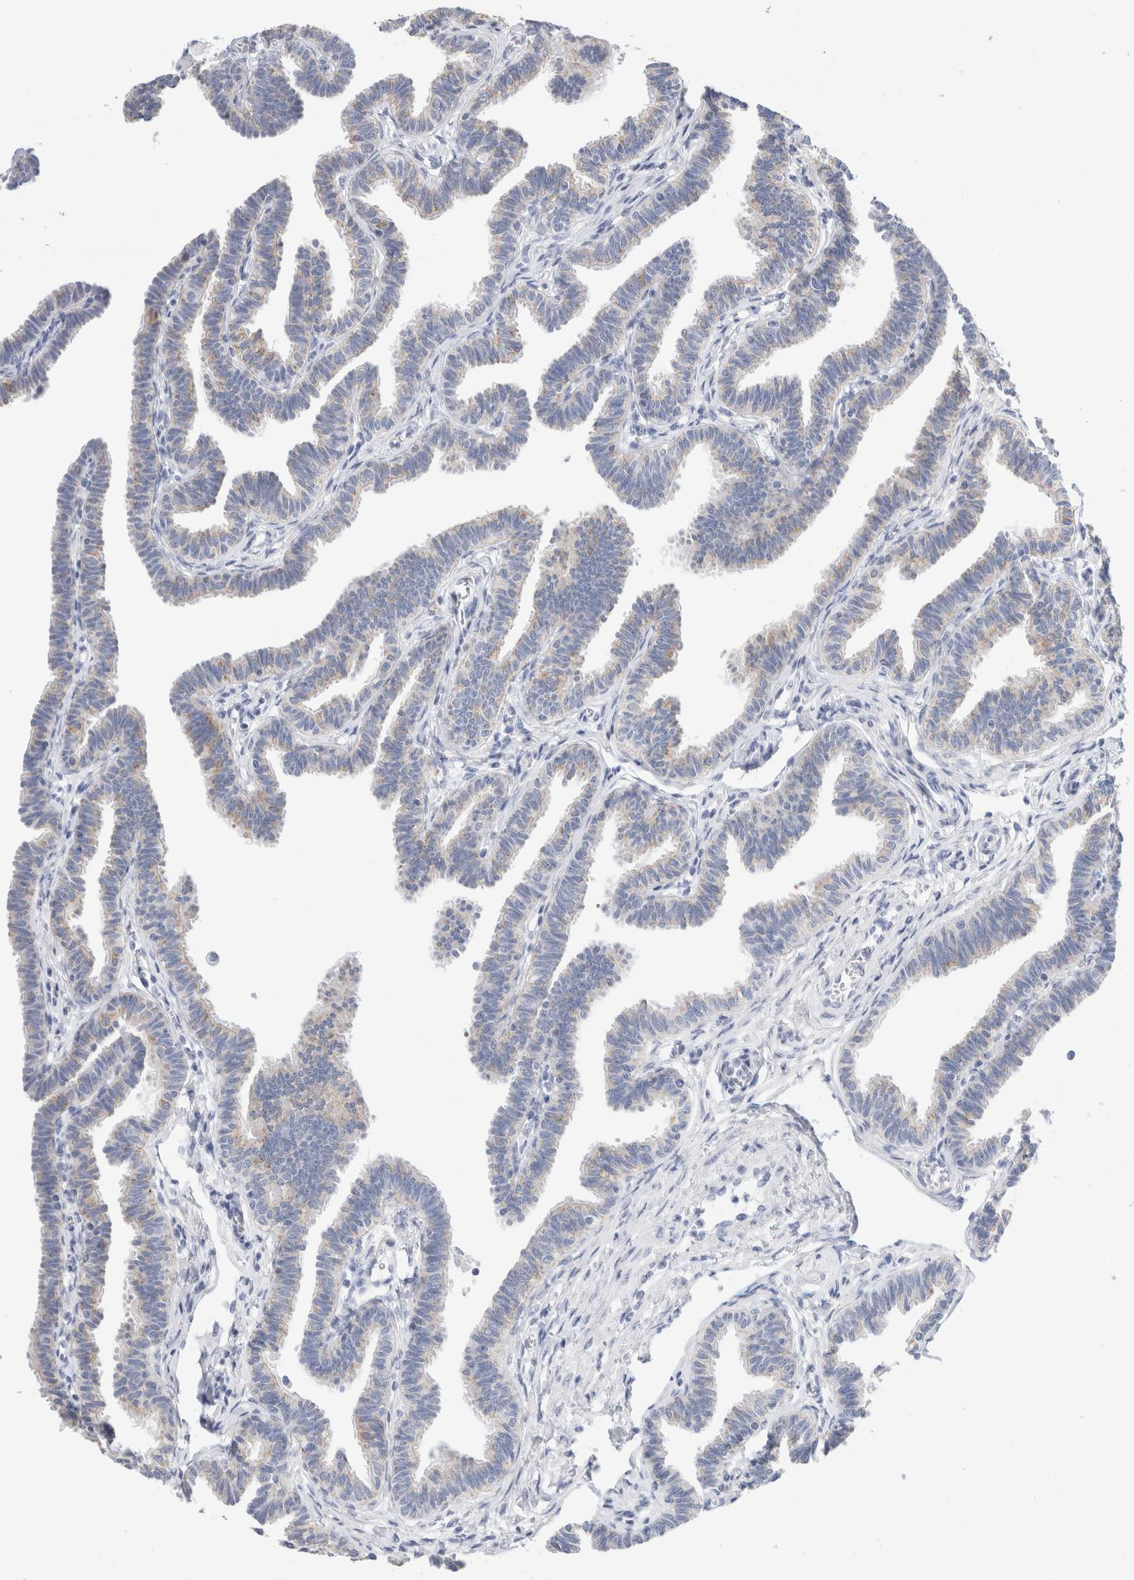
{"staining": {"intensity": "weak", "quantity": "25%-75%", "location": "cytoplasmic/membranous"}, "tissue": "fallopian tube", "cell_type": "Glandular cells", "image_type": "normal", "snomed": [{"axis": "morphology", "description": "Normal tissue, NOS"}, {"axis": "topography", "description": "Fallopian tube"}, {"axis": "topography", "description": "Ovary"}], "caption": "Fallopian tube stained with DAB immunohistochemistry (IHC) demonstrates low levels of weak cytoplasmic/membranous positivity in about 25%-75% of glandular cells.", "gene": "ECHDC2", "patient": {"sex": "female", "age": 23}}